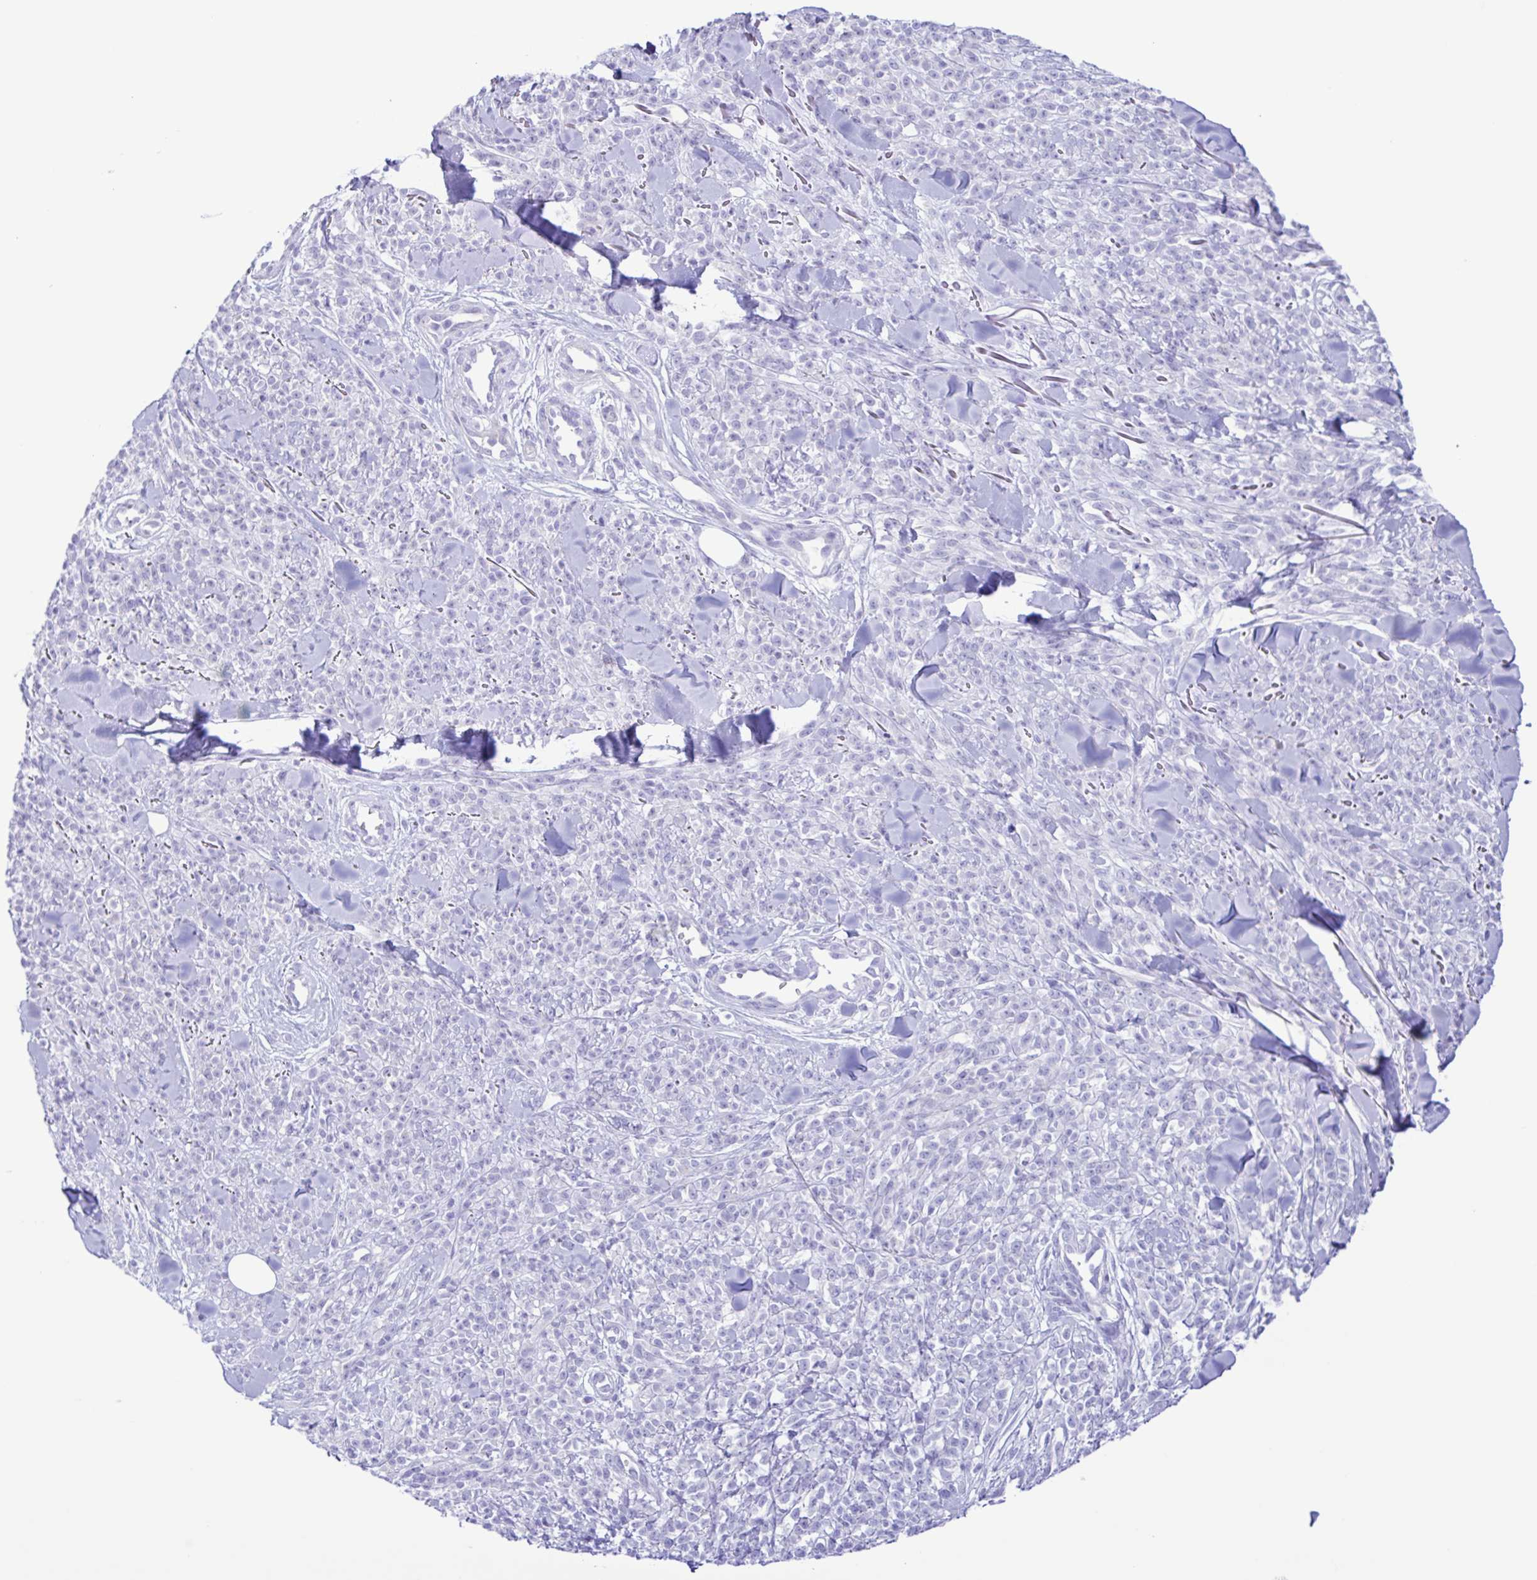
{"staining": {"intensity": "negative", "quantity": "none", "location": "none"}, "tissue": "melanoma", "cell_type": "Tumor cells", "image_type": "cancer", "snomed": [{"axis": "morphology", "description": "Malignant melanoma, NOS"}, {"axis": "topography", "description": "Skin"}, {"axis": "topography", "description": "Skin of trunk"}], "caption": "Histopathology image shows no significant protein positivity in tumor cells of melanoma.", "gene": "CYP11A1", "patient": {"sex": "male", "age": 74}}